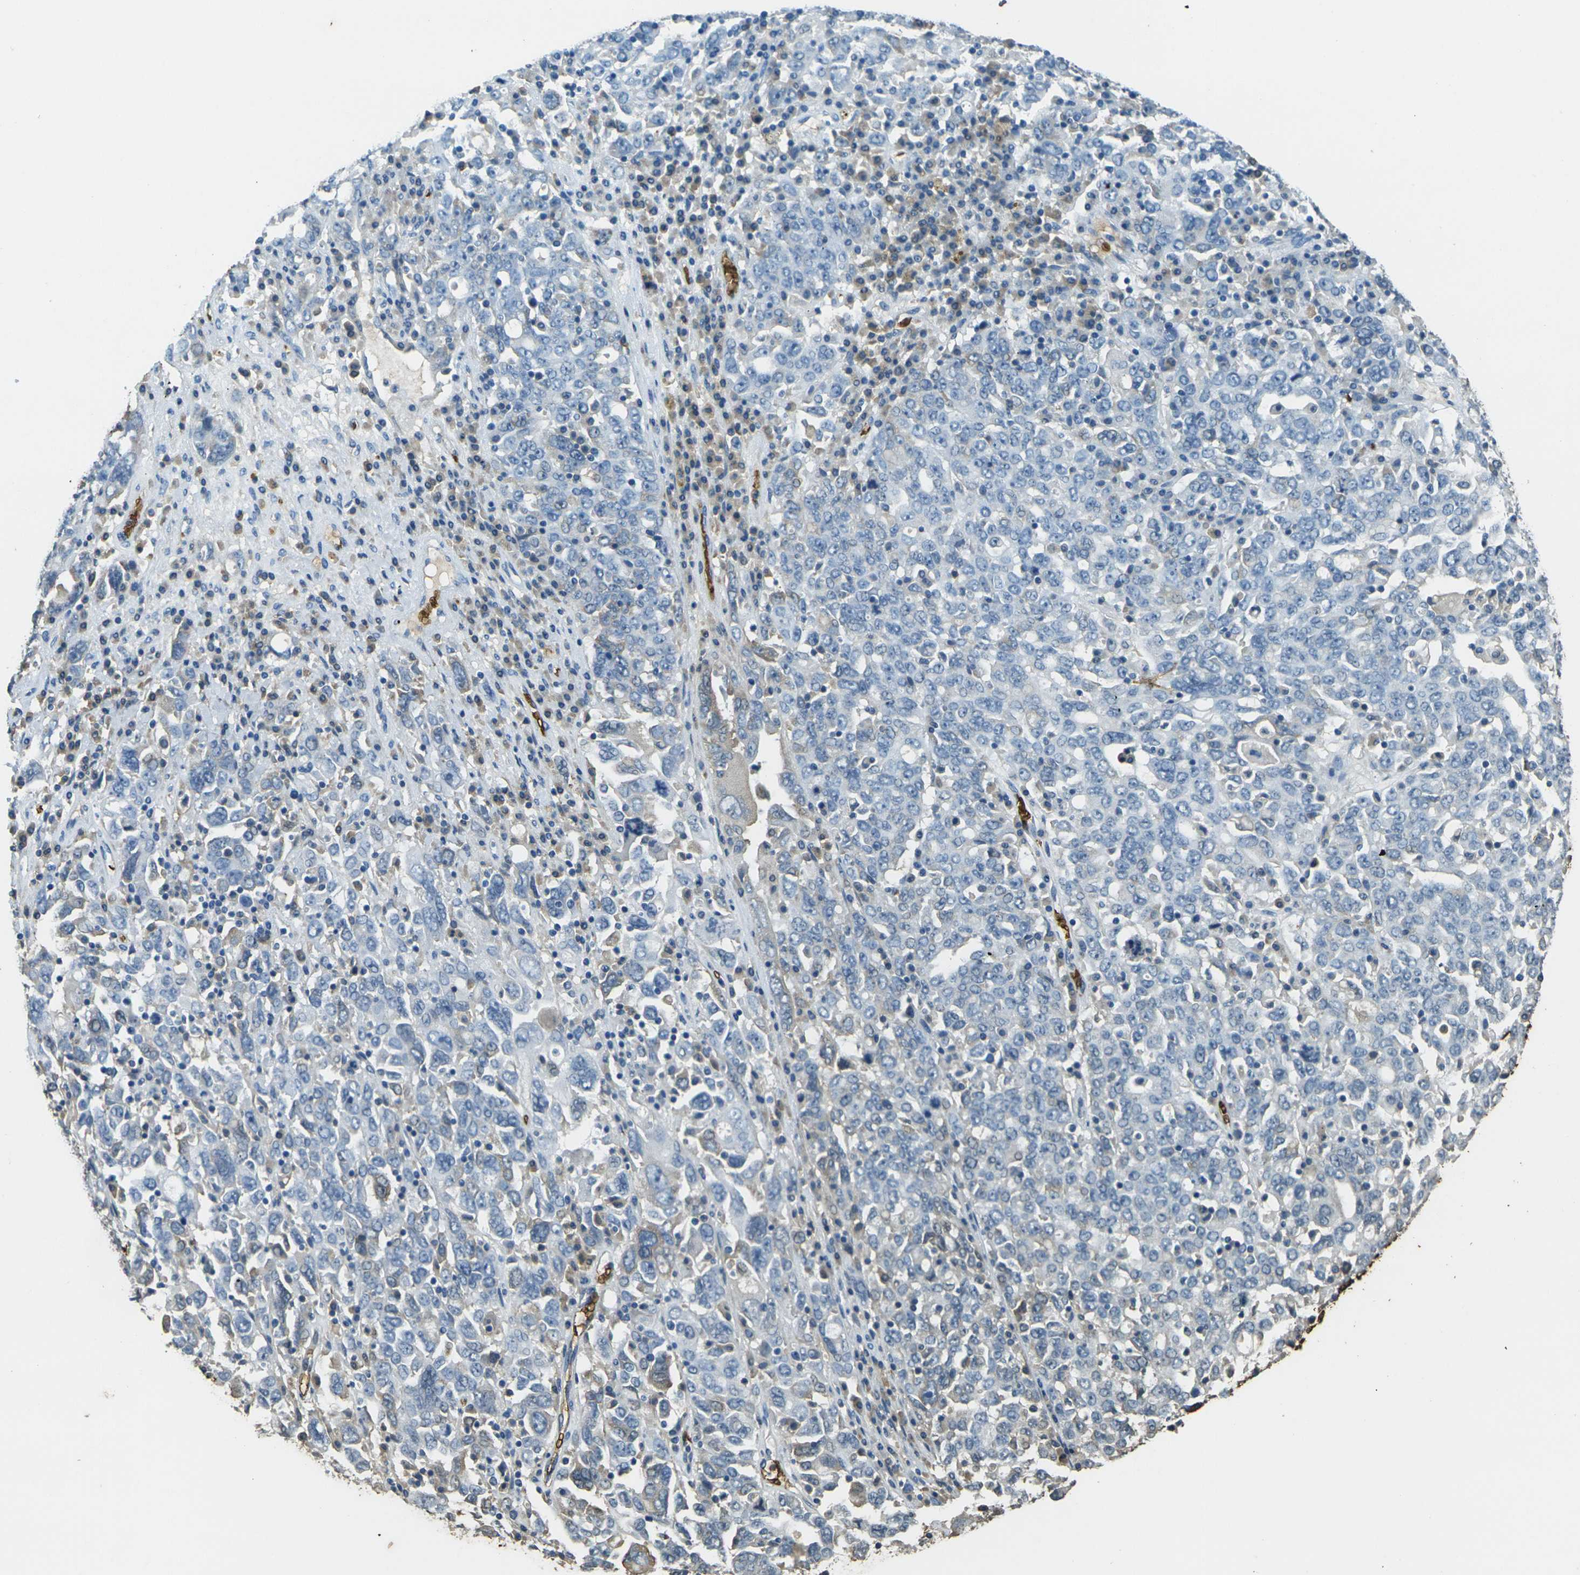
{"staining": {"intensity": "negative", "quantity": "none", "location": "none"}, "tissue": "ovarian cancer", "cell_type": "Tumor cells", "image_type": "cancer", "snomed": [{"axis": "morphology", "description": "Carcinoma, endometroid"}, {"axis": "topography", "description": "Ovary"}], "caption": "Human ovarian cancer (endometroid carcinoma) stained for a protein using immunohistochemistry (IHC) reveals no positivity in tumor cells.", "gene": "HBB", "patient": {"sex": "female", "age": 62}}